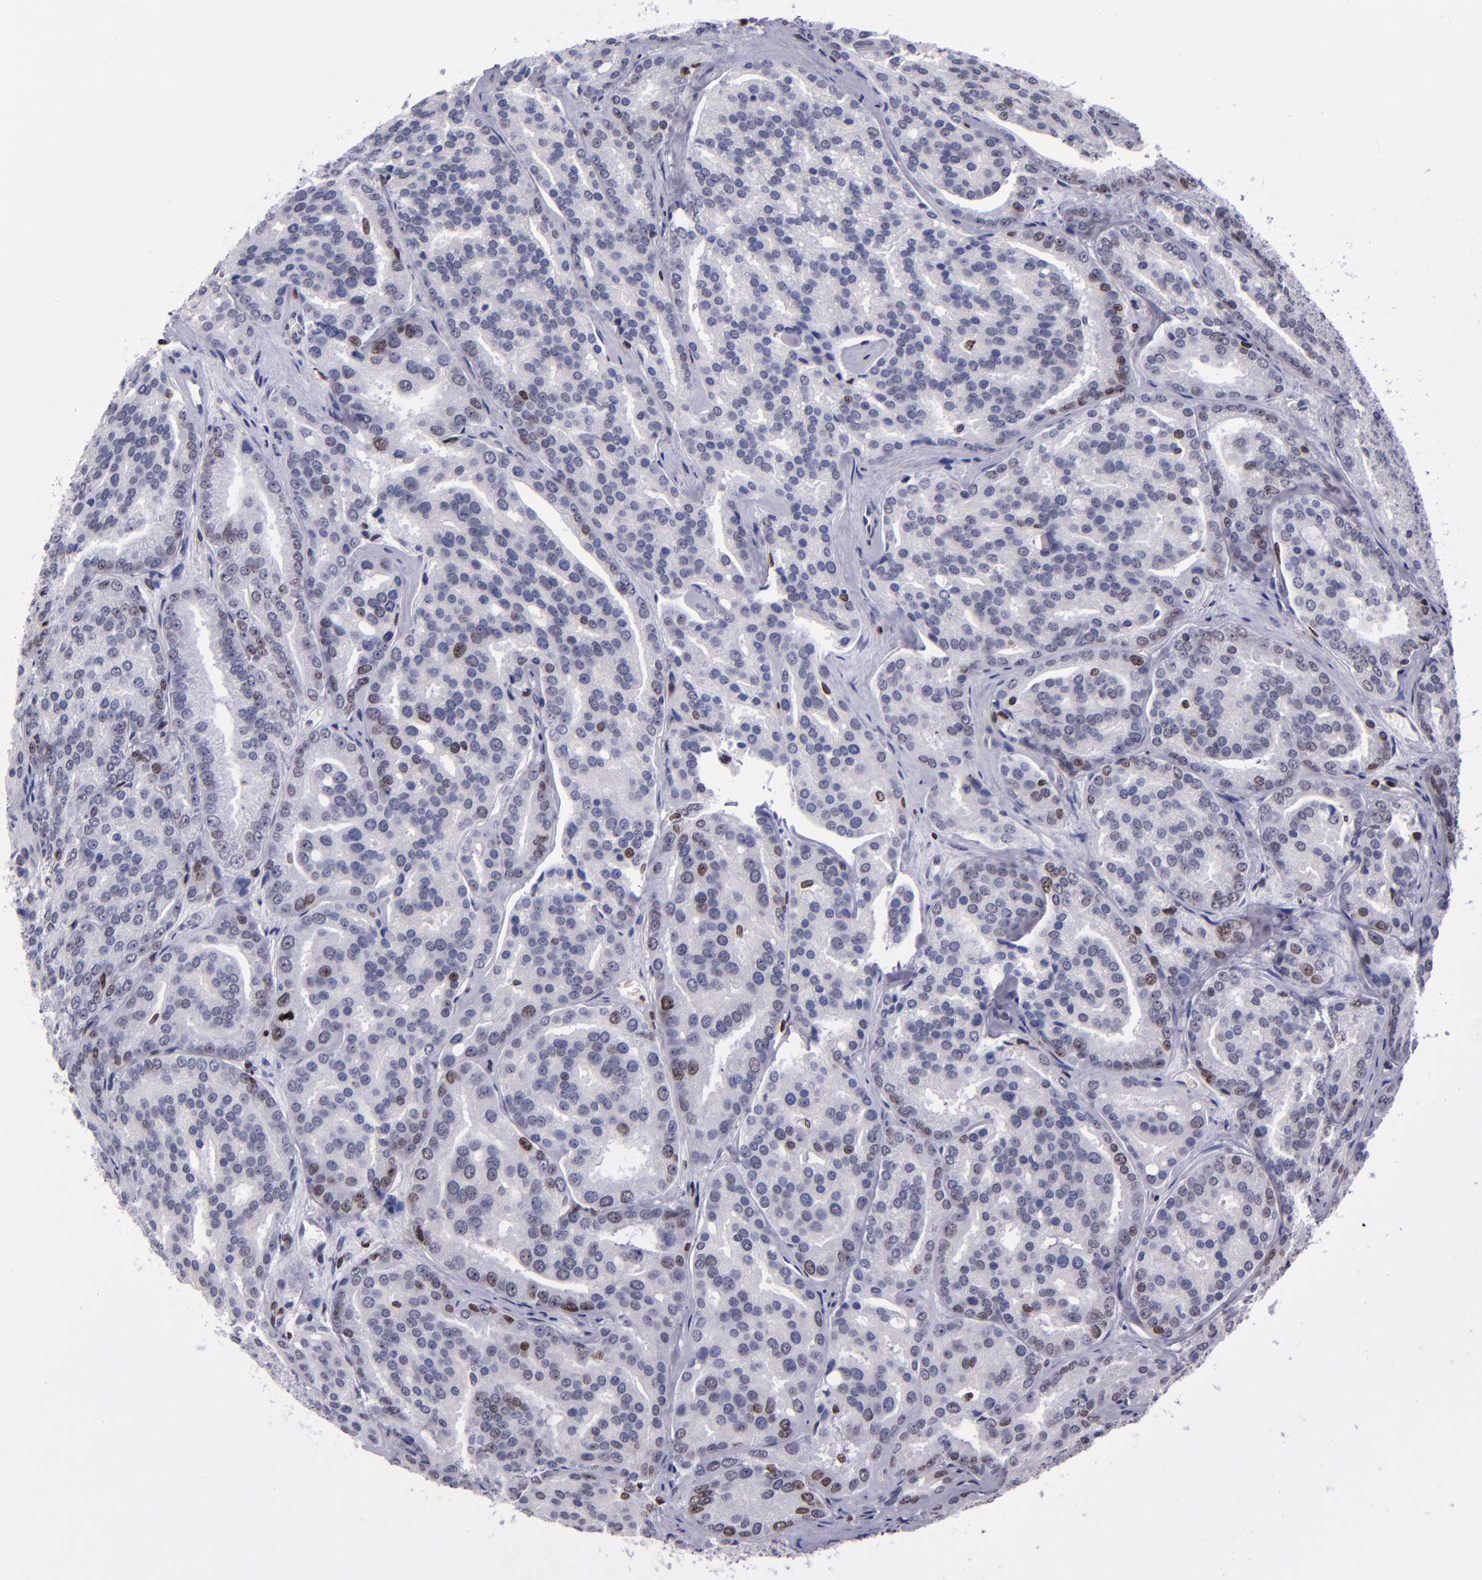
{"staining": {"intensity": "negative", "quantity": "none", "location": "none"}, "tissue": "prostate cancer", "cell_type": "Tumor cells", "image_type": "cancer", "snomed": [{"axis": "morphology", "description": "Adenocarcinoma, High grade"}, {"axis": "topography", "description": "Prostate"}], "caption": "Human prostate cancer (adenocarcinoma (high-grade)) stained for a protein using IHC exhibits no staining in tumor cells.", "gene": "CDKL5", "patient": {"sex": "male", "age": 64}}